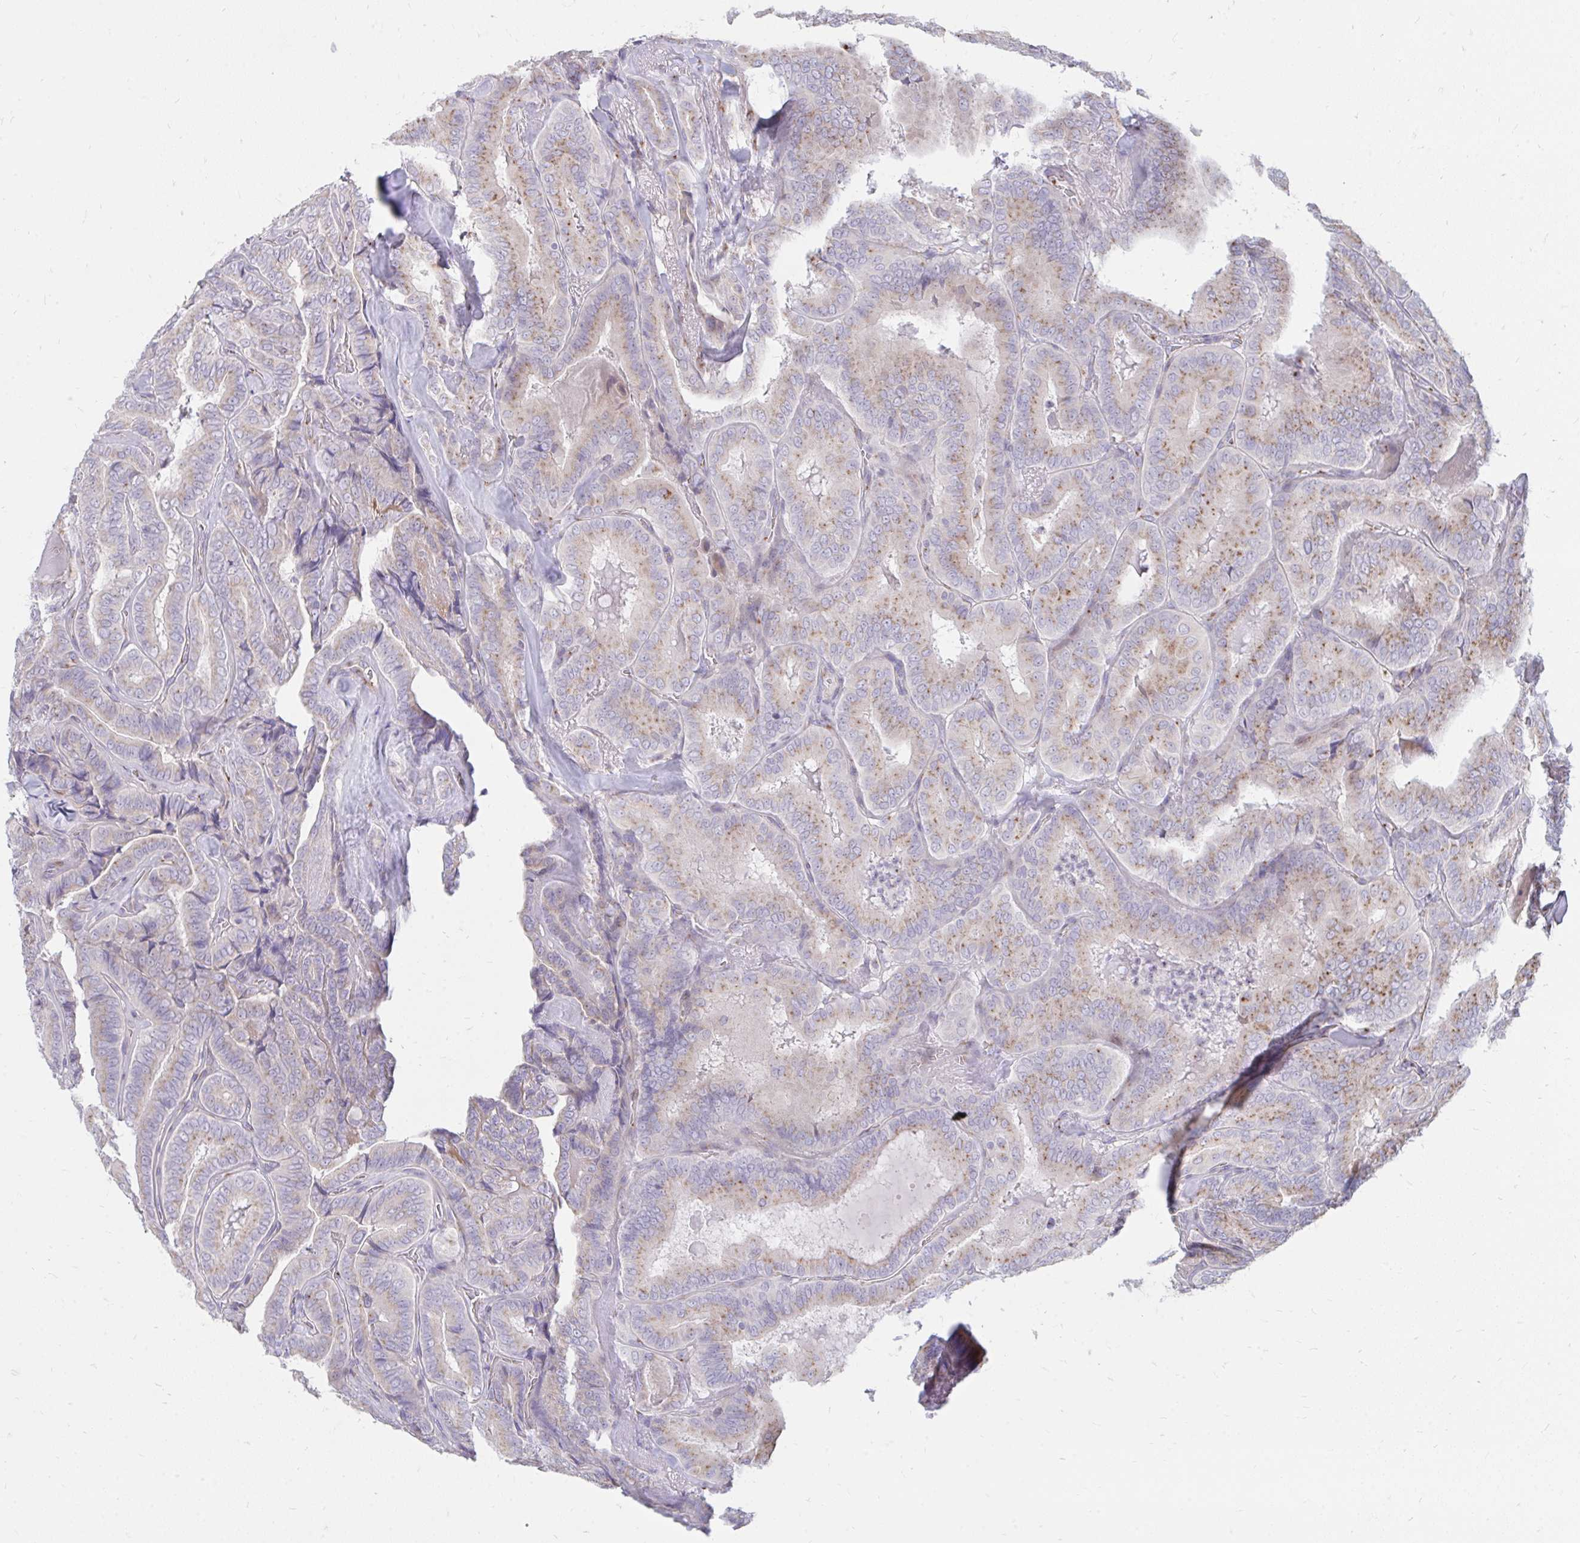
{"staining": {"intensity": "moderate", "quantity": "25%-75%", "location": "cytoplasmic/membranous"}, "tissue": "thyroid cancer", "cell_type": "Tumor cells", "image_type": "cancer", "snomed": [{"axis": "morphology", "description": "Papillary adenocarcinoma, NOS"}, {"axis": "topography", "description": "Thyroid gland"}], "caption": "Thyroid cancer (papillary adenocarcinoma) was stained to show a protein in brown. There is medium levels of moderate cytoplasmic/membranous positivity in about 25%-75% of tumor cells.", "gene": "RAB6B", "patient": {"sex": "male", "age": 61}}